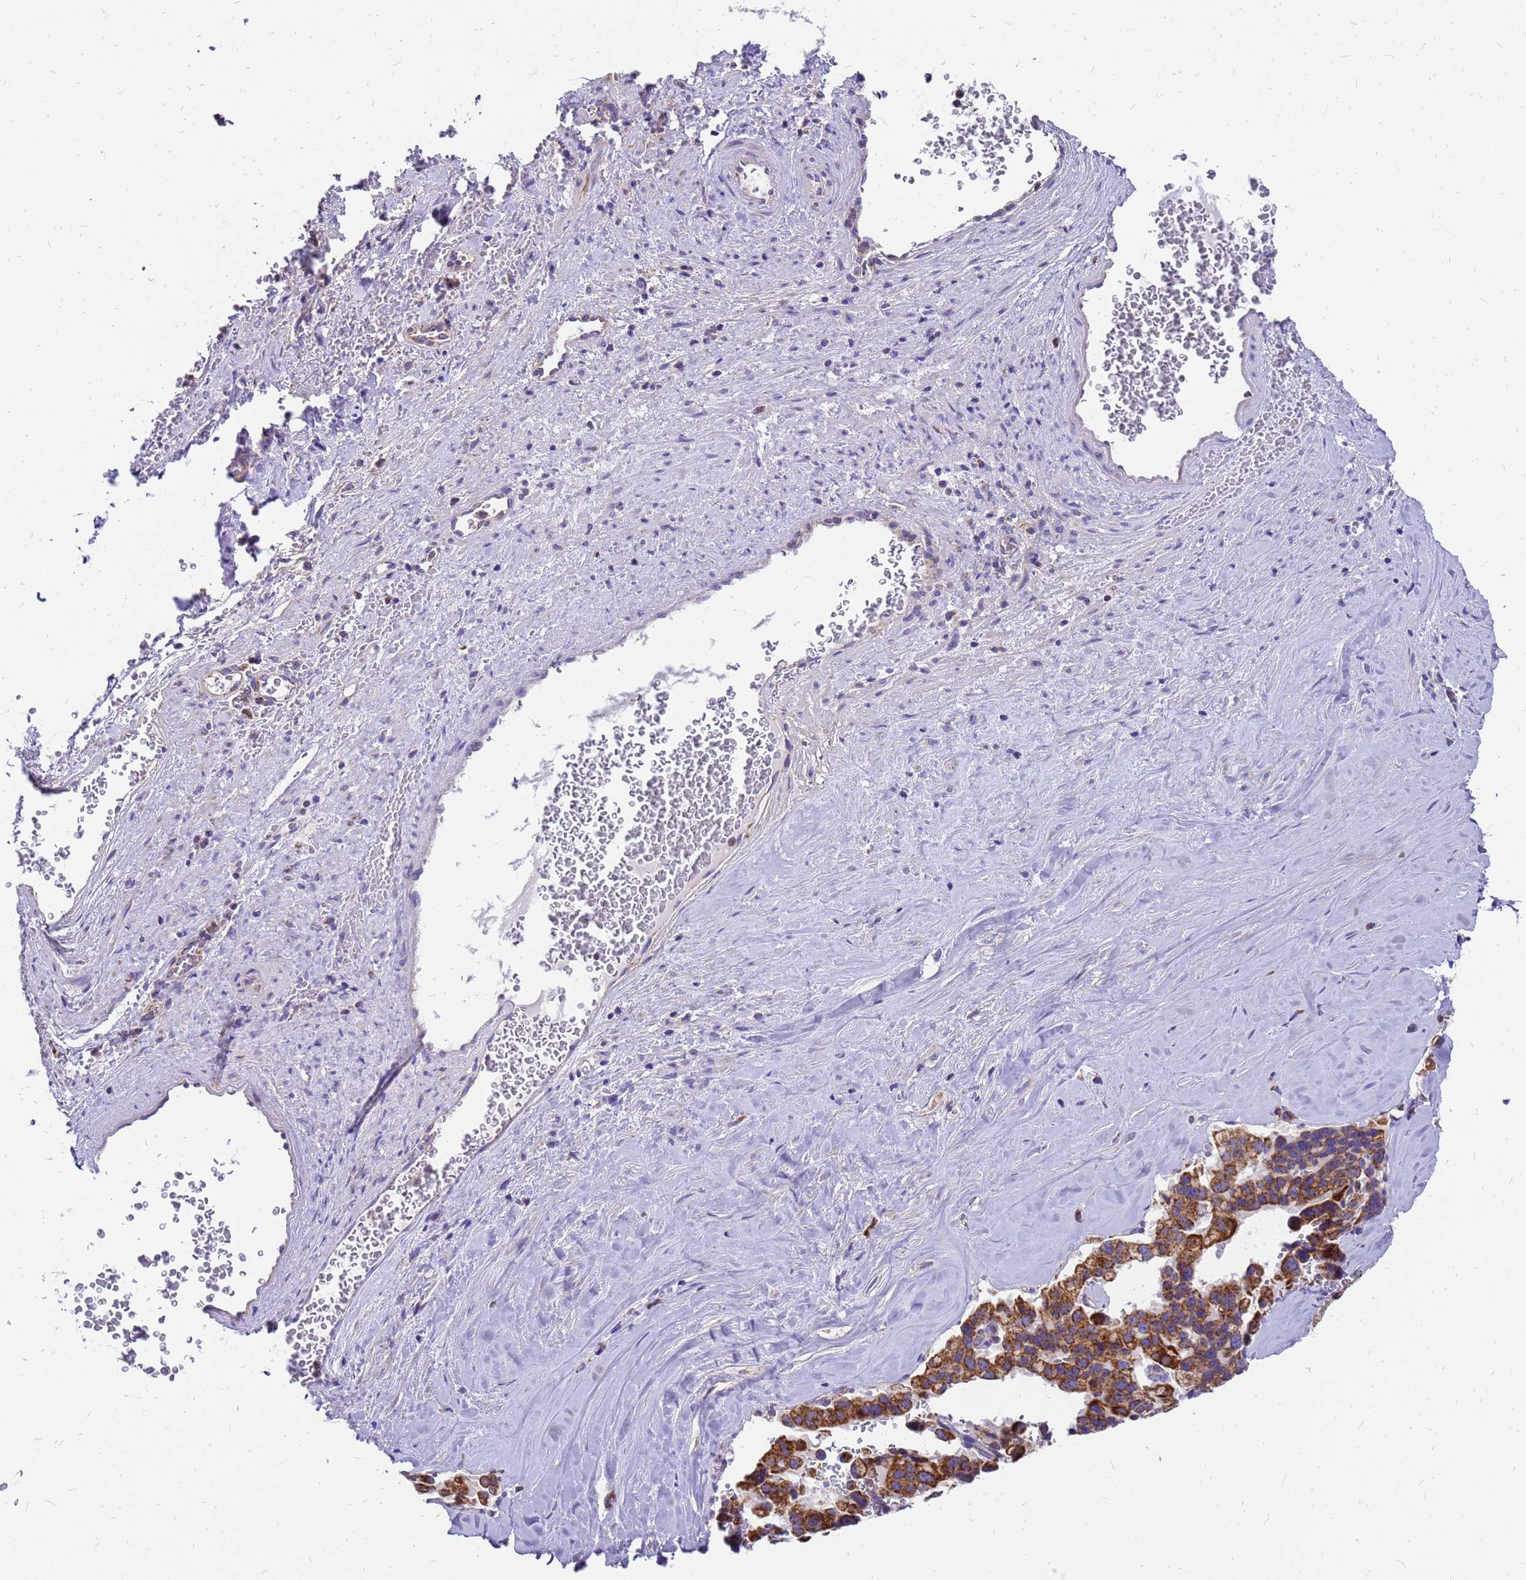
{"staining": {"intensity": "moderate", "quantity": ">75%", "location": "cytoplasmic/membranous"}, "tissue": "pancreatic cancer", "cell_type": "Tumor cells", "image_type": "cancer", "snomed": [{"axis": "morphology", "description": "Adenocarcinoma, NOS"}, {"axis": "topography", "description": "Pancreas"}], "caption": "Immunohistochemical staining of adenocarcinoma (pancreatic) shows medium levels of moderate cytoplasmic/membranous protein expression in approximately >75% of tumor cells.", "gene": "MRPS26", "patient": {"sex": "male", "age": 65}}